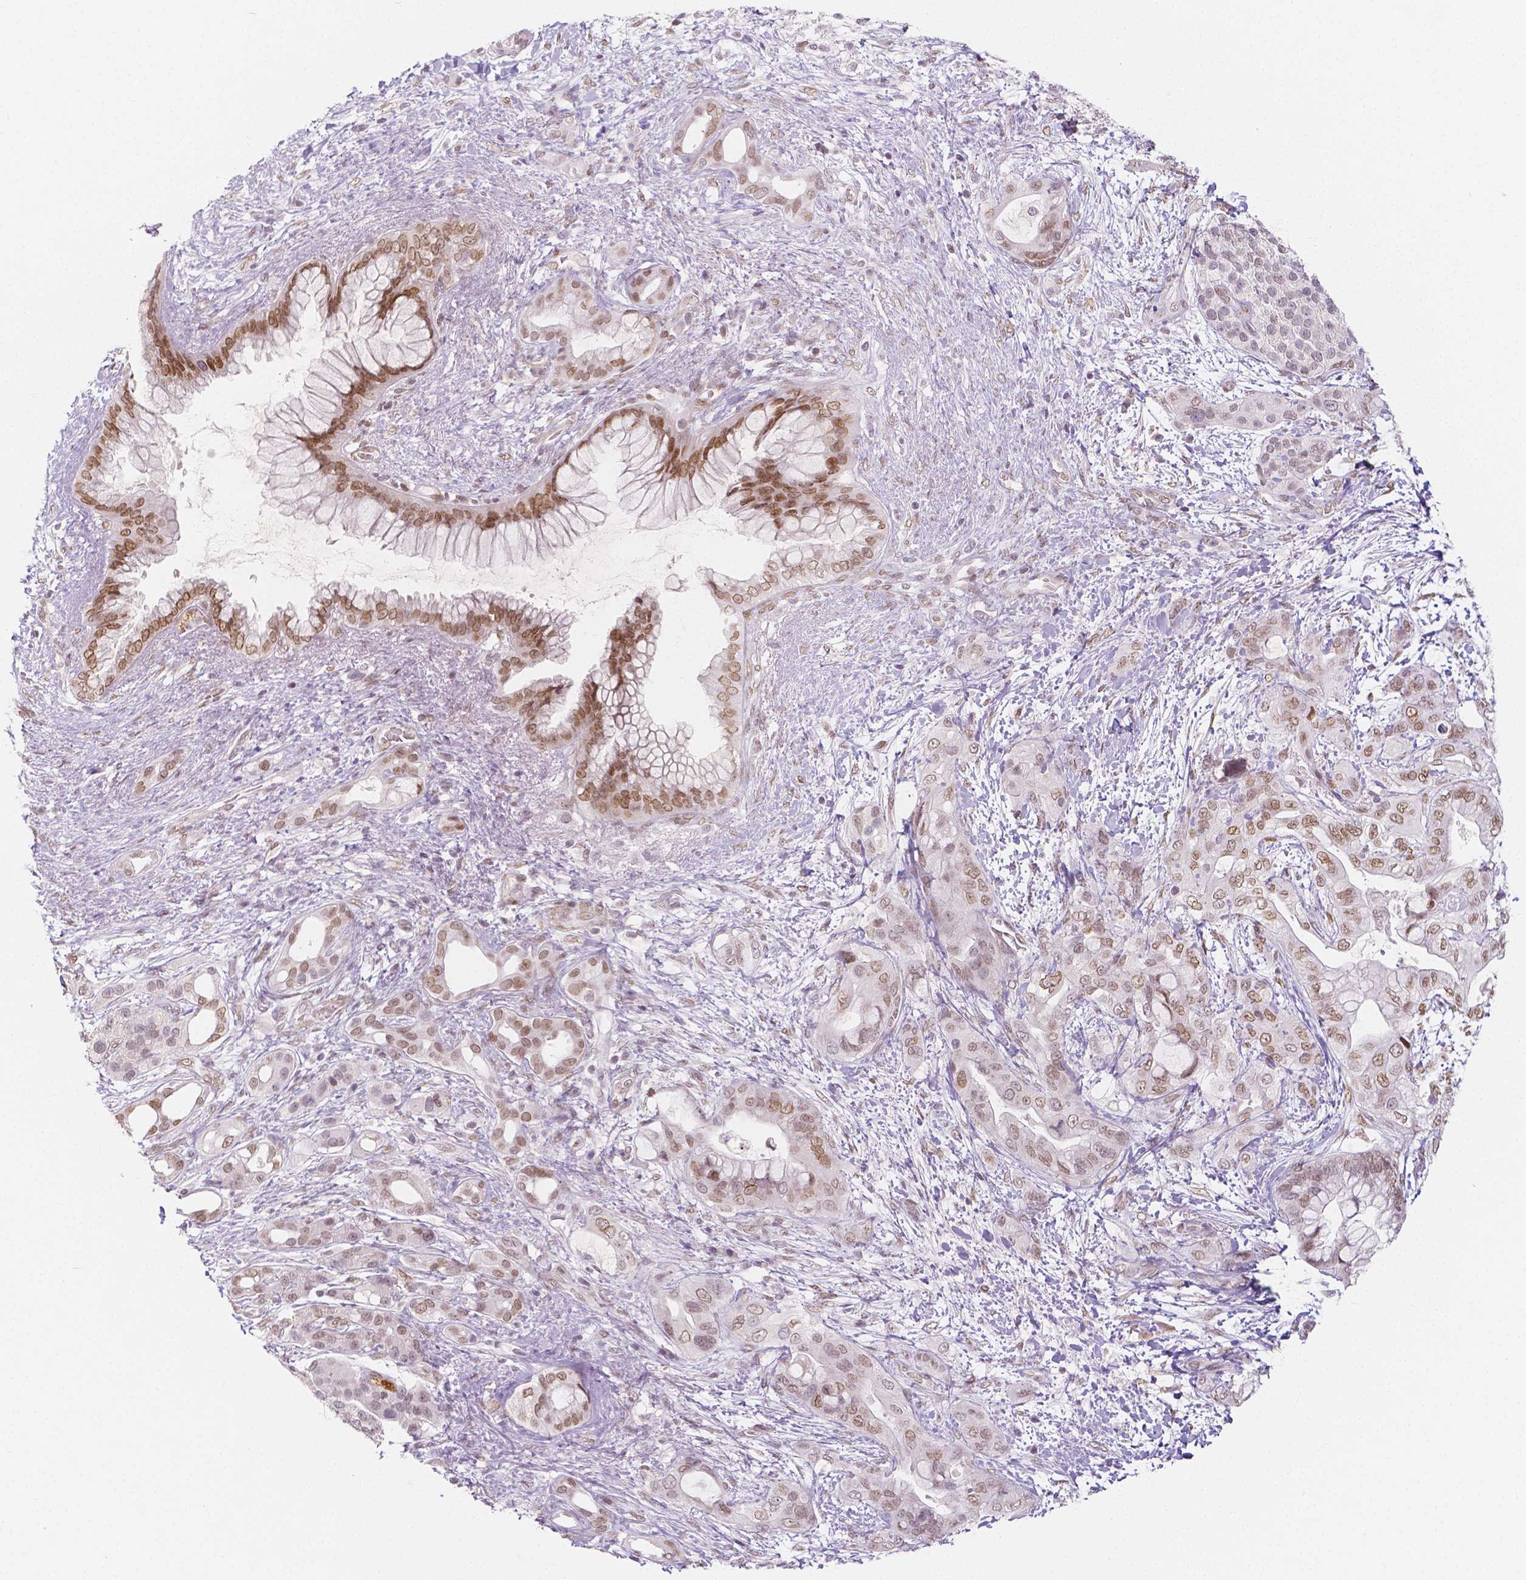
{"staining": {"intensity": "moderate", "quantity": "25%-75%", "location": "nuclear"}, "tissue": "pancreatic cancer", "cell_type": "Tumor cells", "image_type": "cancer", "snomed": [{"axis": "morphology", "description": "Adenocarcinoma, NOS"}, {"axis": "topography", "description": "Pancreas"}], "caption": "Moderate nuclear staining for a protein is seen in approximately 25%-75% of tumor cells of pancreatic adenocarcinoma using IHC.", "gene": "KDM5B", "patient": {"sex": "male", "age": 71}}